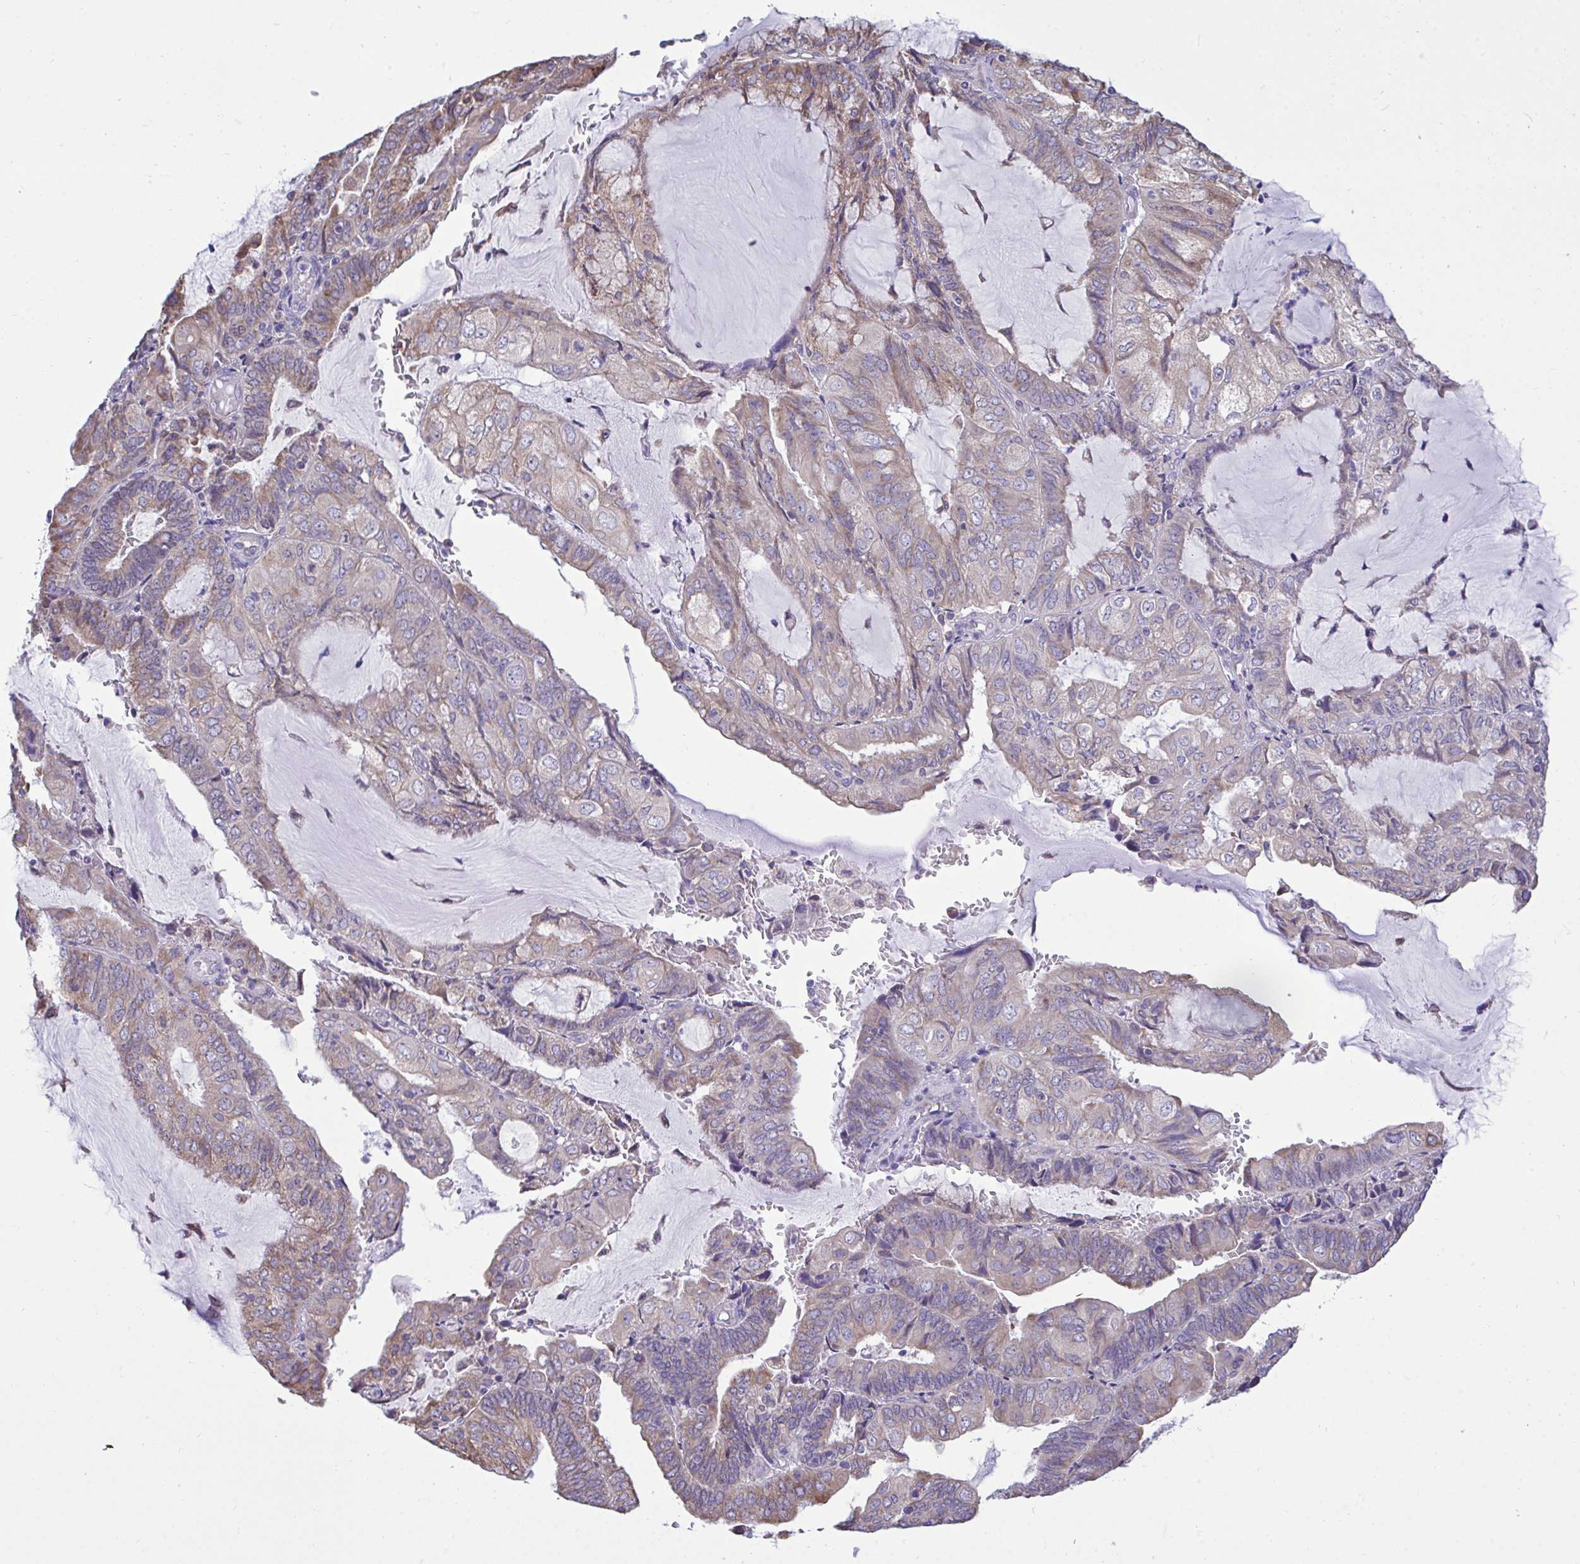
{"staining": {"intensity": "moderate", "quantity": "<25%", "location": "cytoplasmic/membranous"}, "tissue": "endometrial cancer", "cell_type": "Tumor cells", "image_type": "cancer", "snomed": [{"axis": "morphology", "description": "Adenocarcinoma, NOS"}, {"axis": "topography", "description": "Endometrium"}], "caption": "Adenocarcinoma (endometrial) stained for a protein demonstrates moderate cytoplasmic/membranous positivity in tumor cells.", "gene": "PIGK", "patient": {"sex": "female", "age": 81}}